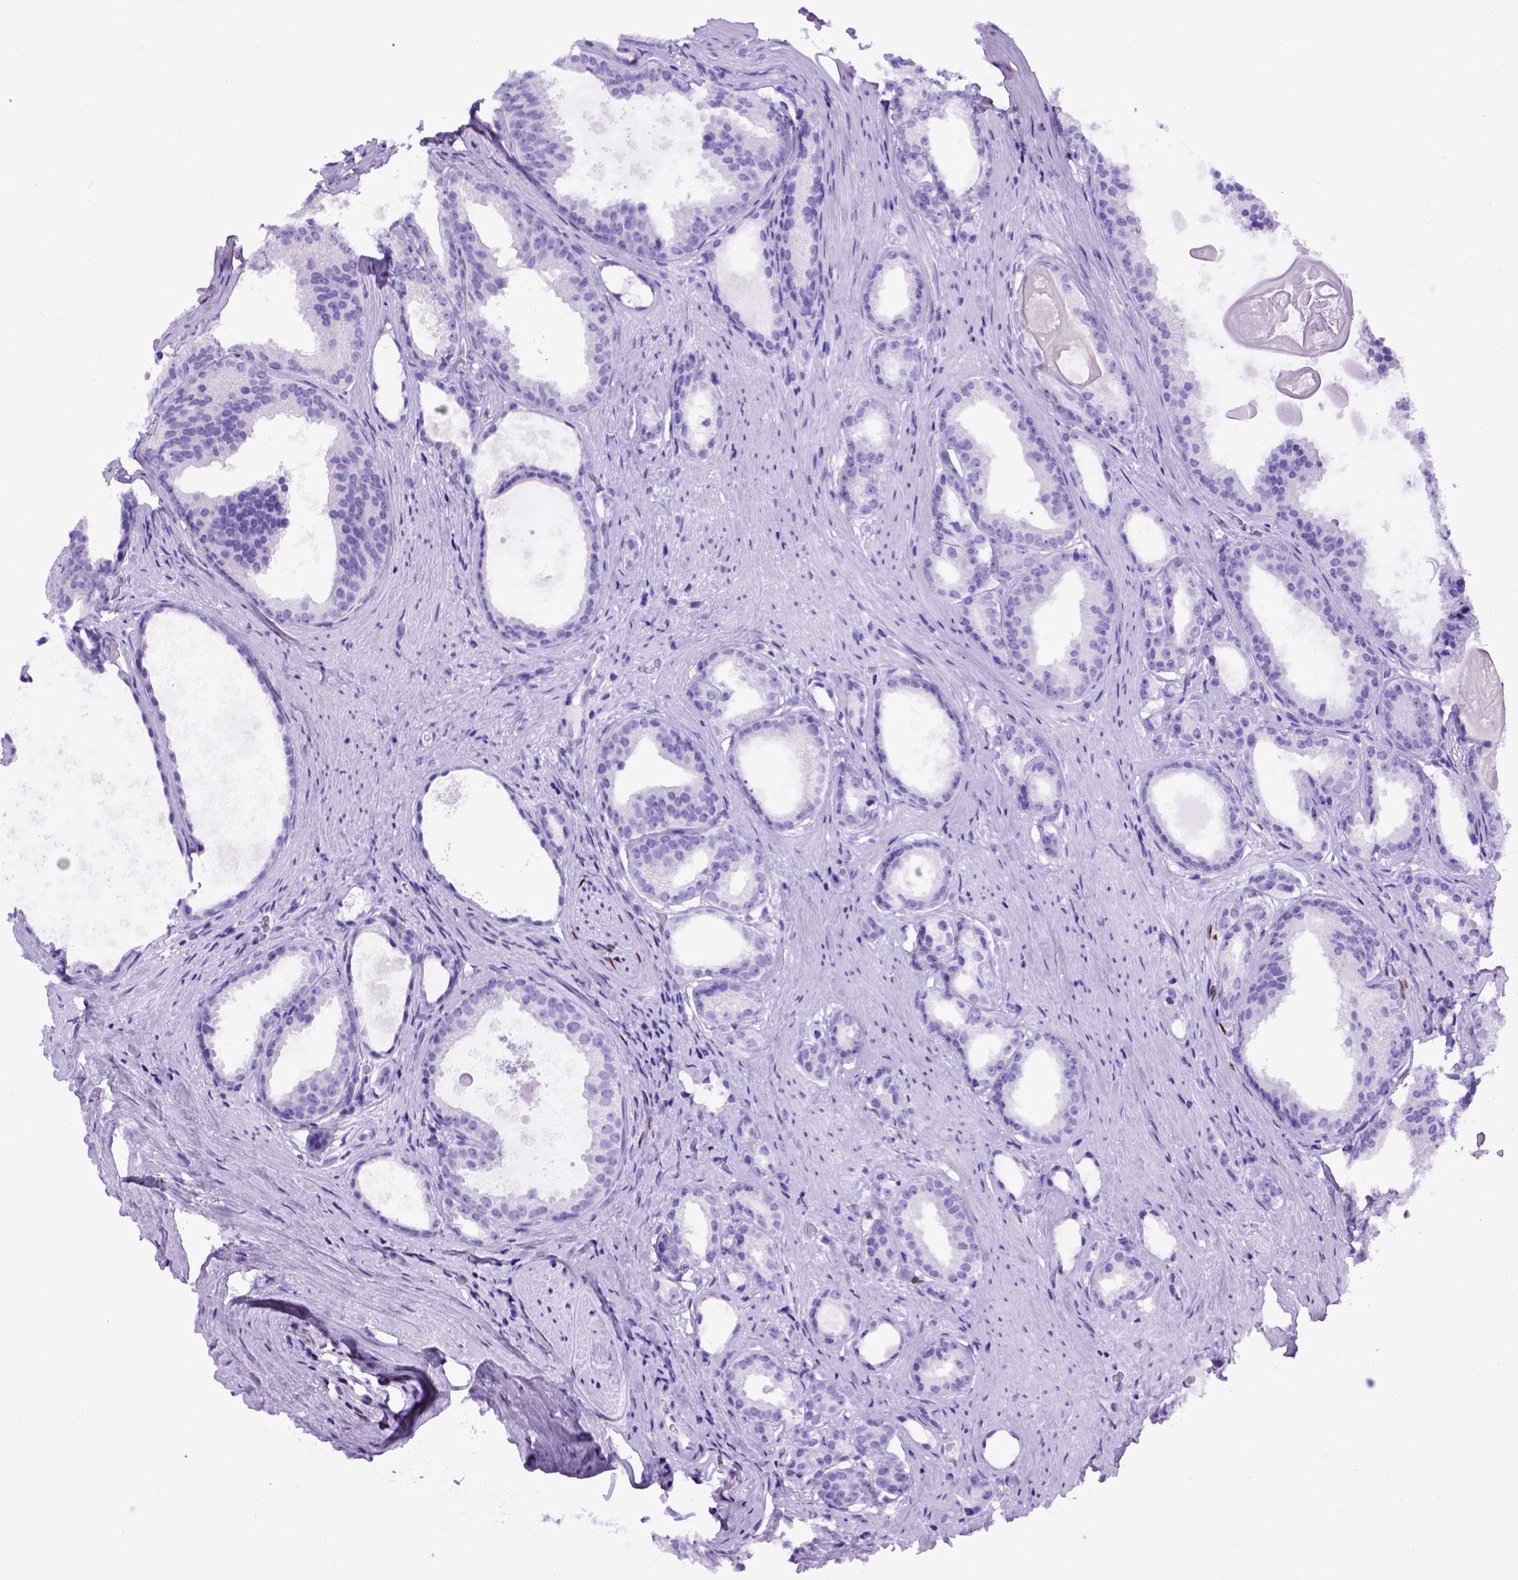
{"staining": {"intensity": "negative", "quantity": "none", "location": "none"}, "tissue": "prostate cancer", "cell_type": "Tumor cells", "image_type": "cancer", "snomed": [{"axis": "morphology", "description": "Adenocarcinoma, Low grade"}, {"axis": "topography", "description": "Prostate"}], "caption": "DAB (3,3'-diaminobenzidine) immunohistochemical staining of prostate cancer reveals no significant positivity in tumor cells.", "gene": "MEOX2", "patient": {"sex": "male", "age": 65}}